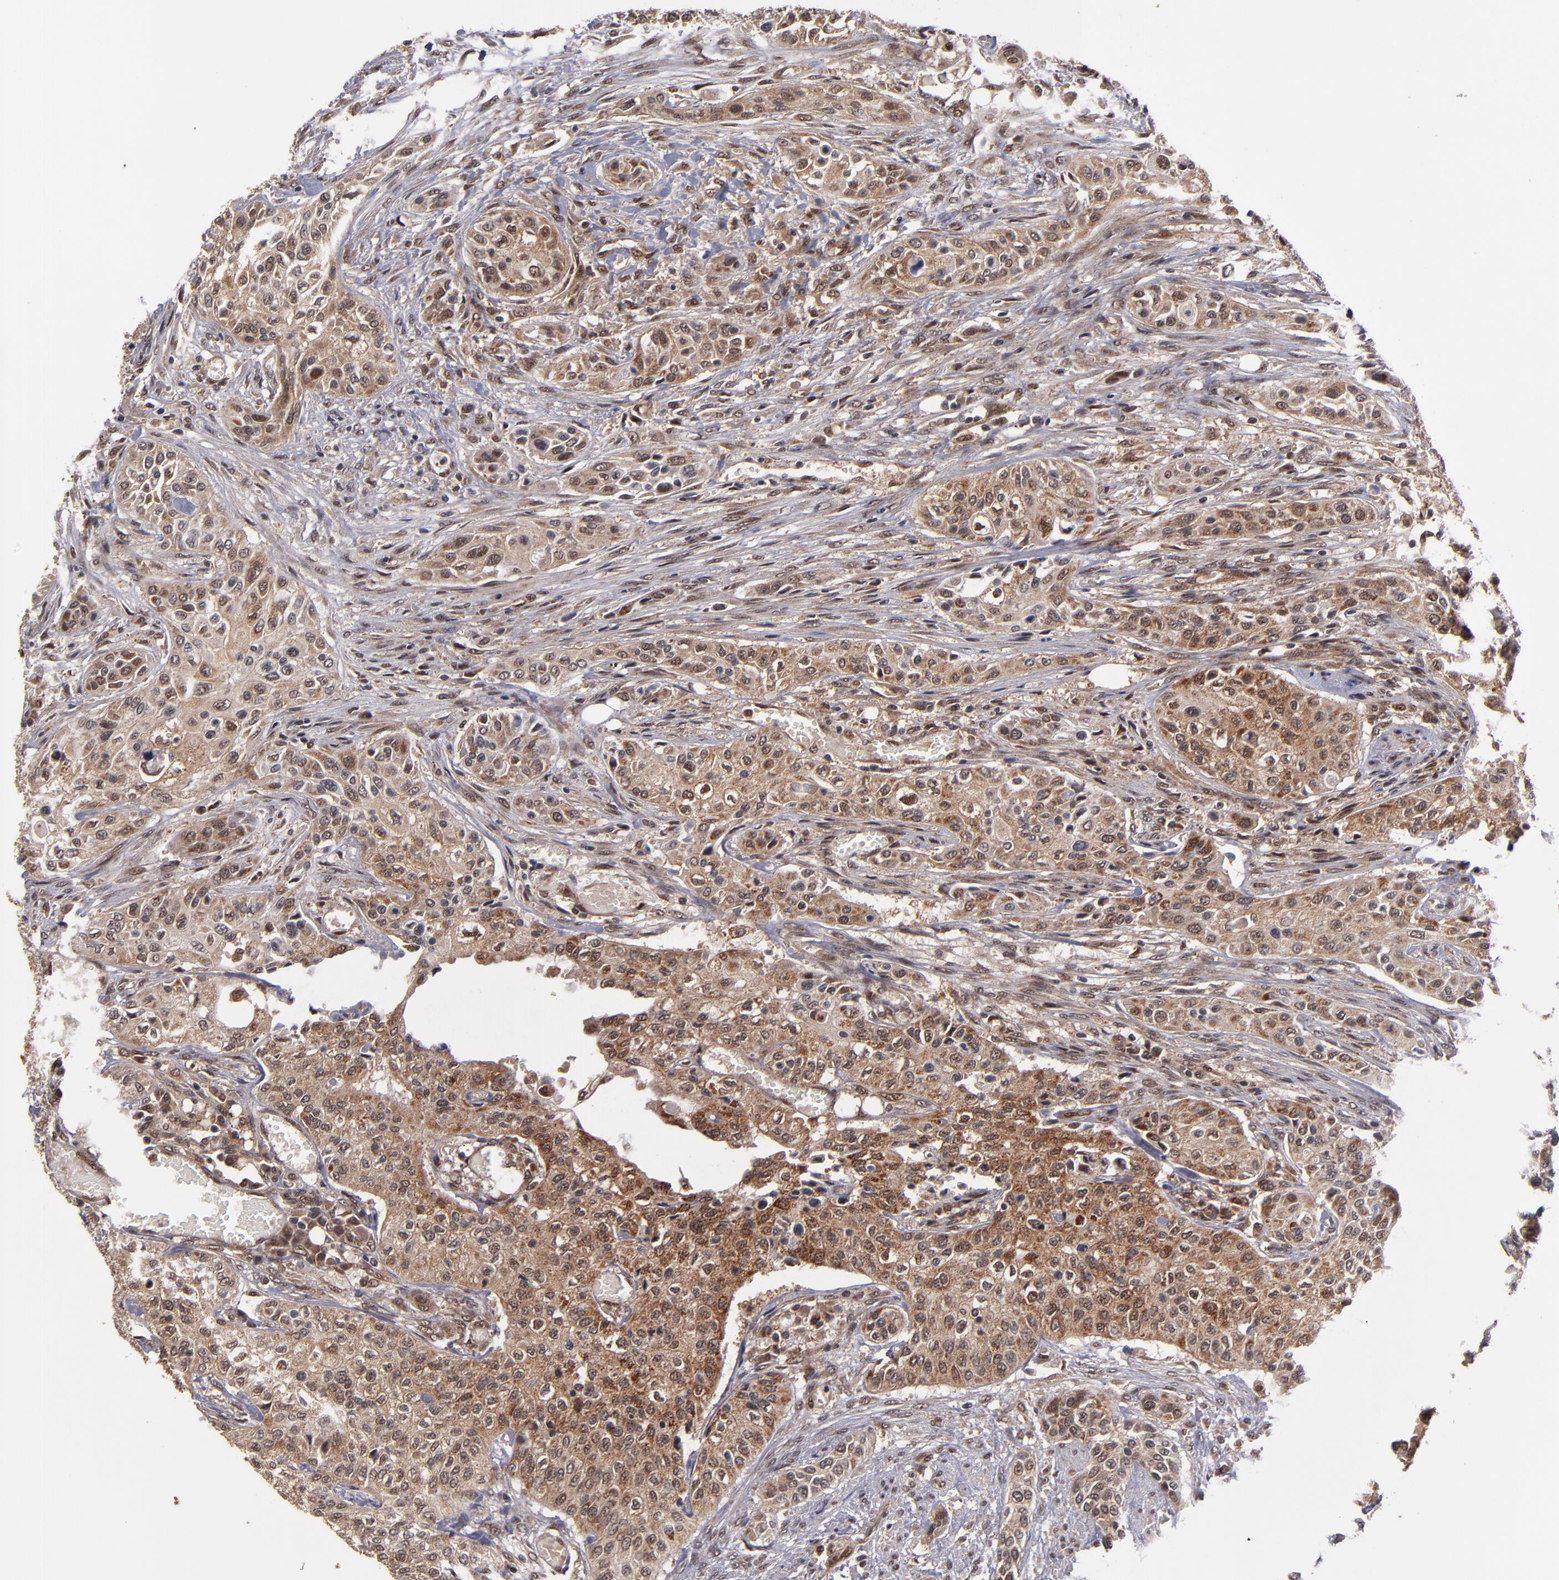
{"staining": {"intensity": "weak", "quantity": ">75%", "location": "cytoplasmic/membranous"}, "tissue": "urothelial cancer", "cell_type": "Tumor cells", "image_type": "cancer", "snomed": [{"axis": "morphology", "description": "Urothelial carcinoma, High grade"}, {"axis": "topography", "description": "Urinary bladder"}], "caption": "IHC micrograph of neoplastic tissue: human urothelial cancer stained using IHC reveals low levels of weak protein expression localized specifically in the cytoplasmic/membranous of tumor cells, appearing as a cytoplasmic/membranous brown color.", "gene": "CUL5", "patient": {"sex": "male", "age": 74}}